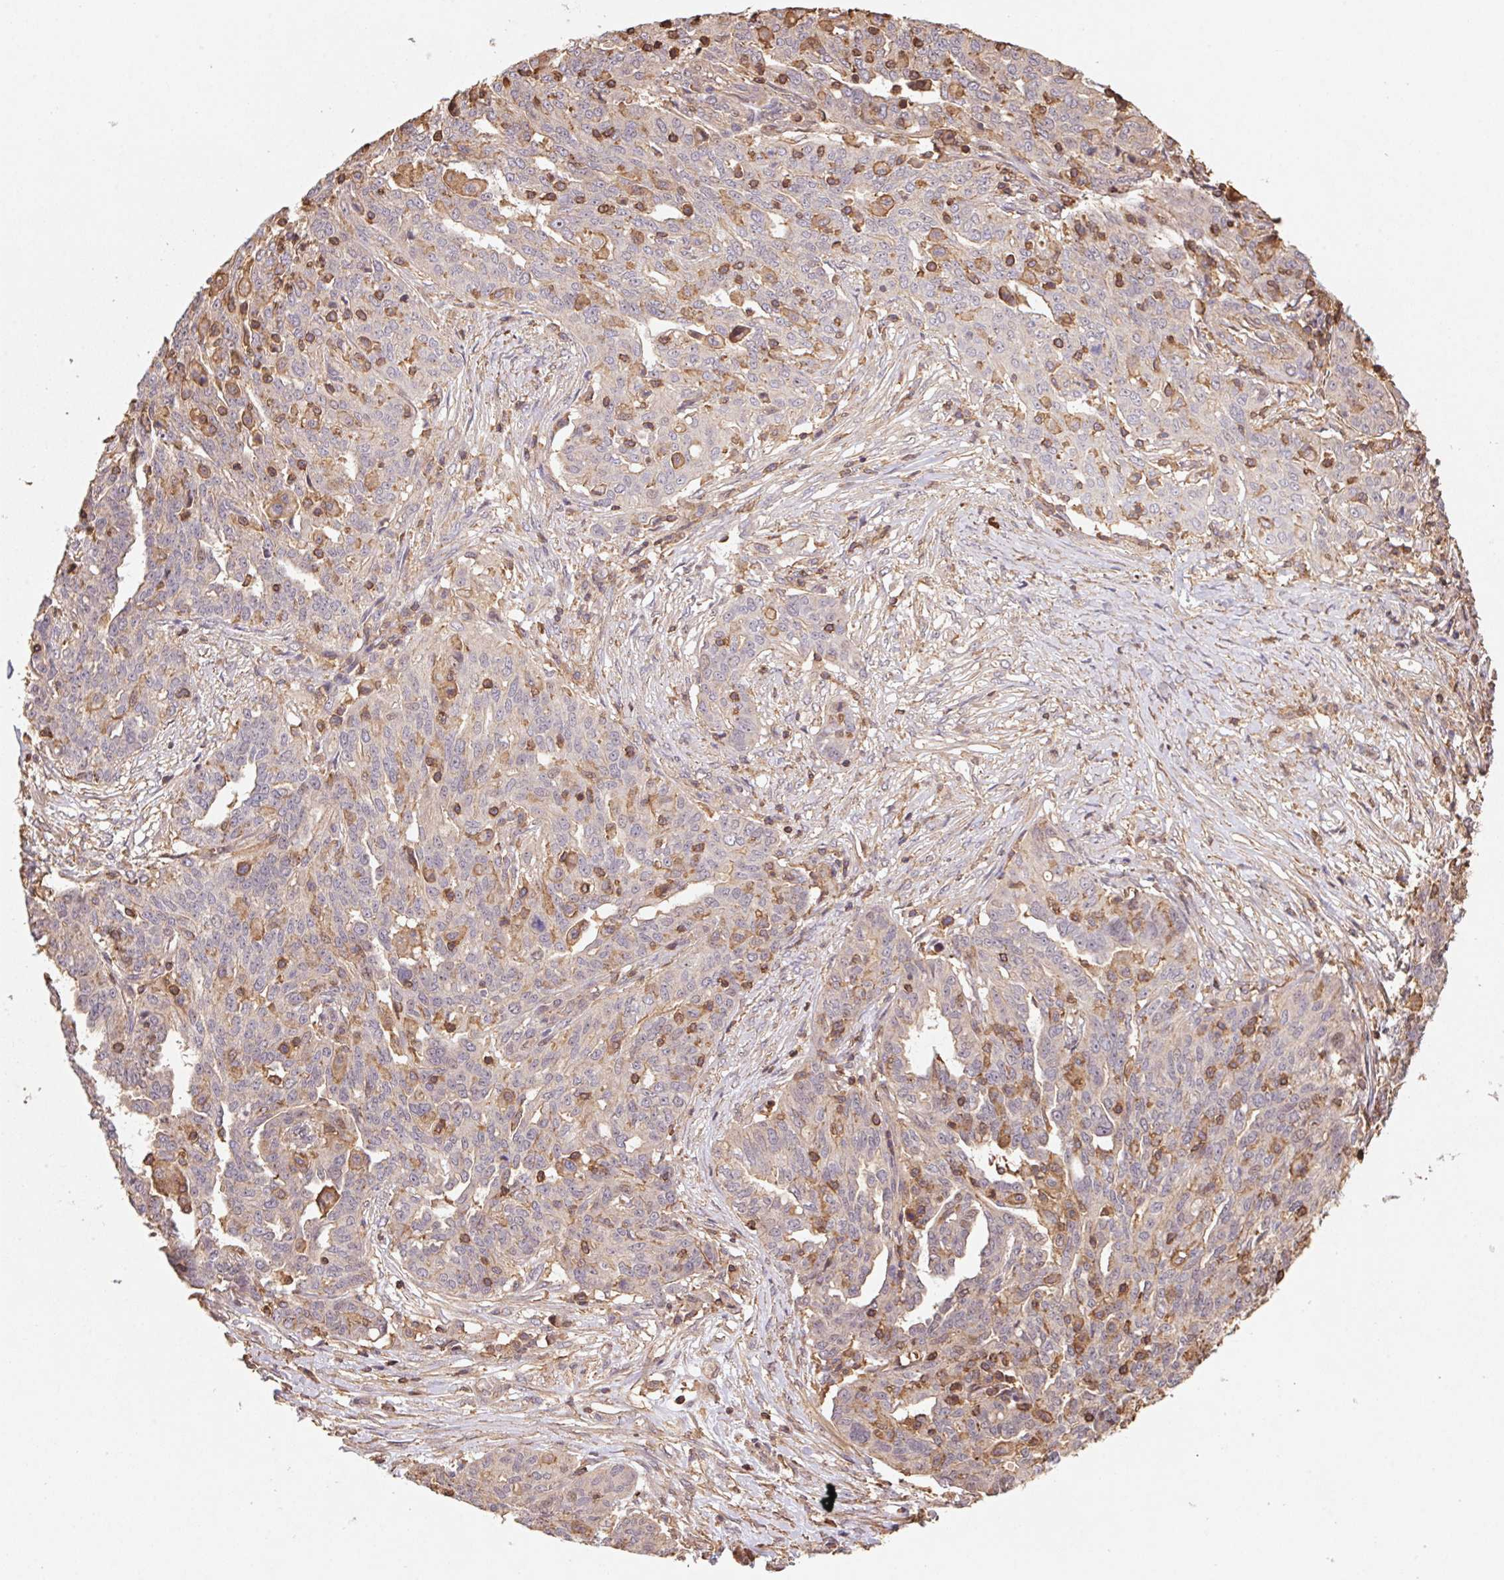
{"staining": {"intensity": "negative", "quantity": "none", "location": "none"}, "tissue": "ovarian cancer", "cell_type": "Tumor cells", "image_type": "cancer", "snomed": [{"axis": "morphology", "description": "Cystadenocarcinoma, serous, NOS"}, {"axis": "topography", "description": "Ovary"}], "caption": "There is no significant staining in tumor cells of ovarian serous cystadenocarcinoma.", "gene": "ATG10", "patient": {"sex": "female", "age": 67}}